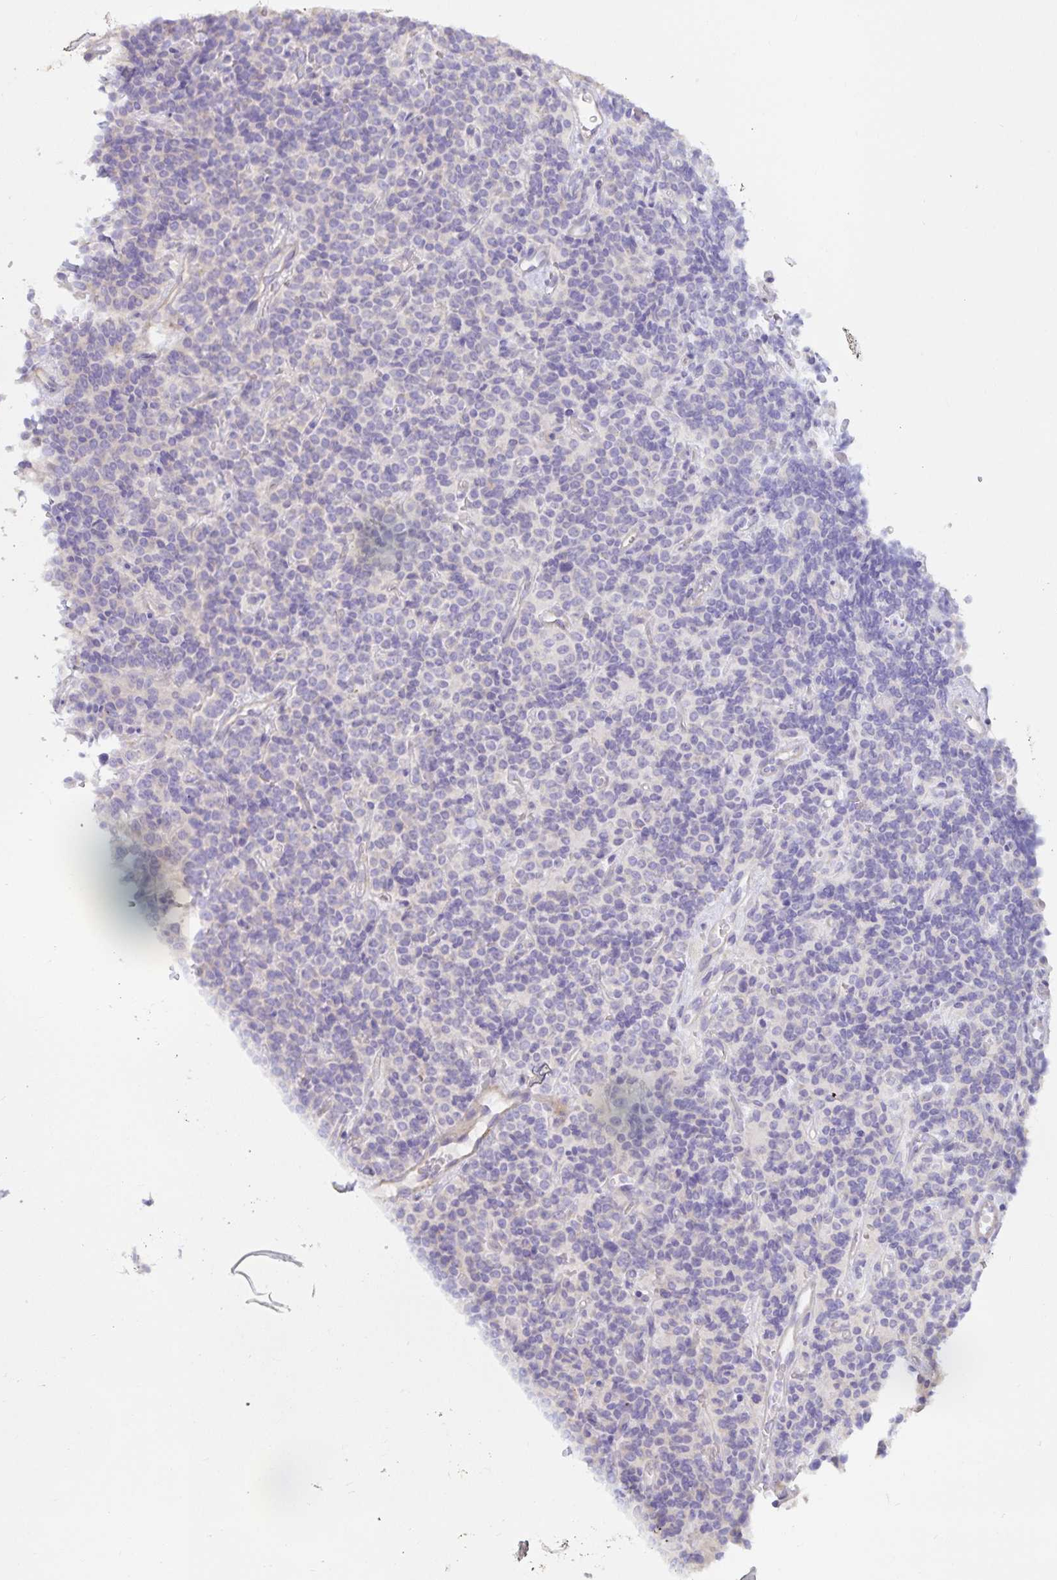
{"staining": {"intensity": "negative", "quantity": "none", "location": "none"}, "tissue": "carcinoid", "cell_type": "Tumor cells", "image_type": "cancer", "snomed": [{"axis": "morphology", "description": "Carcinoid, malignant, NOS"}, {"axis": "topography", "description": "Pancreas"}], "caption": "A high-resolution photomicrograph shows immunohistochemistry (IHC) staining of carcinoid (malignant), which reveals no significant staining in tumor cells.", "gene": "METTL22", "patient": {"sex": "male", "age": 36}}